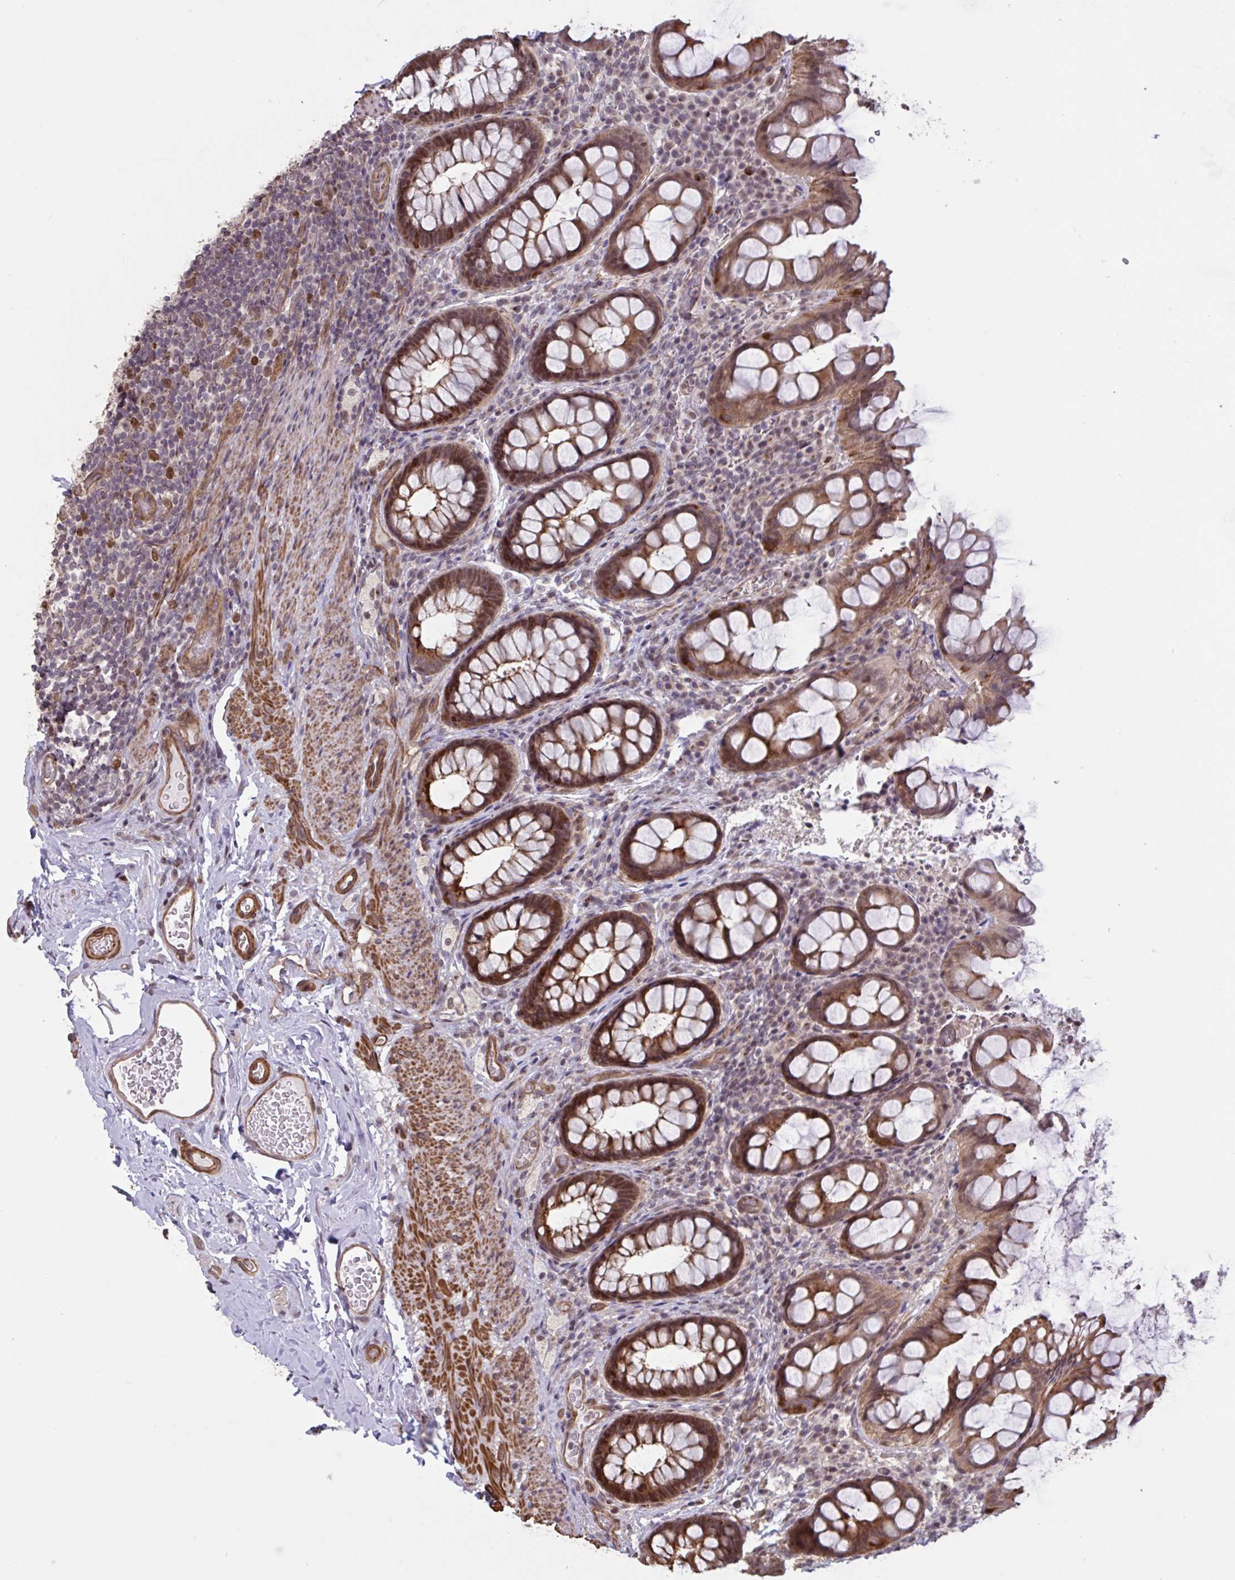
{"staining": {"intensity": "moderate", "quantity": ">75%", "location": "cytoplasmic/membranous,nuclear"}, "tissue": "rectum", "cell_type": "Glandular cells", "image_type": "normal", "snomed": [{"axis": "morphology", "description": "Normal tissue, NOS"}, {"axis": "topography", "description": "Rectum"}, {"axis": "topography", "description": "Peripheral nerve tissue"}], "caption": "Rectum stained for a protein displays moderate cytoplasmic/membranous,nuclear positivity in glandular cells. The protein of interest is shown in brown color, while the nuclei are stained blue.", "gene": "IPO5", "patient": {"sex": "female", "age": 69}}